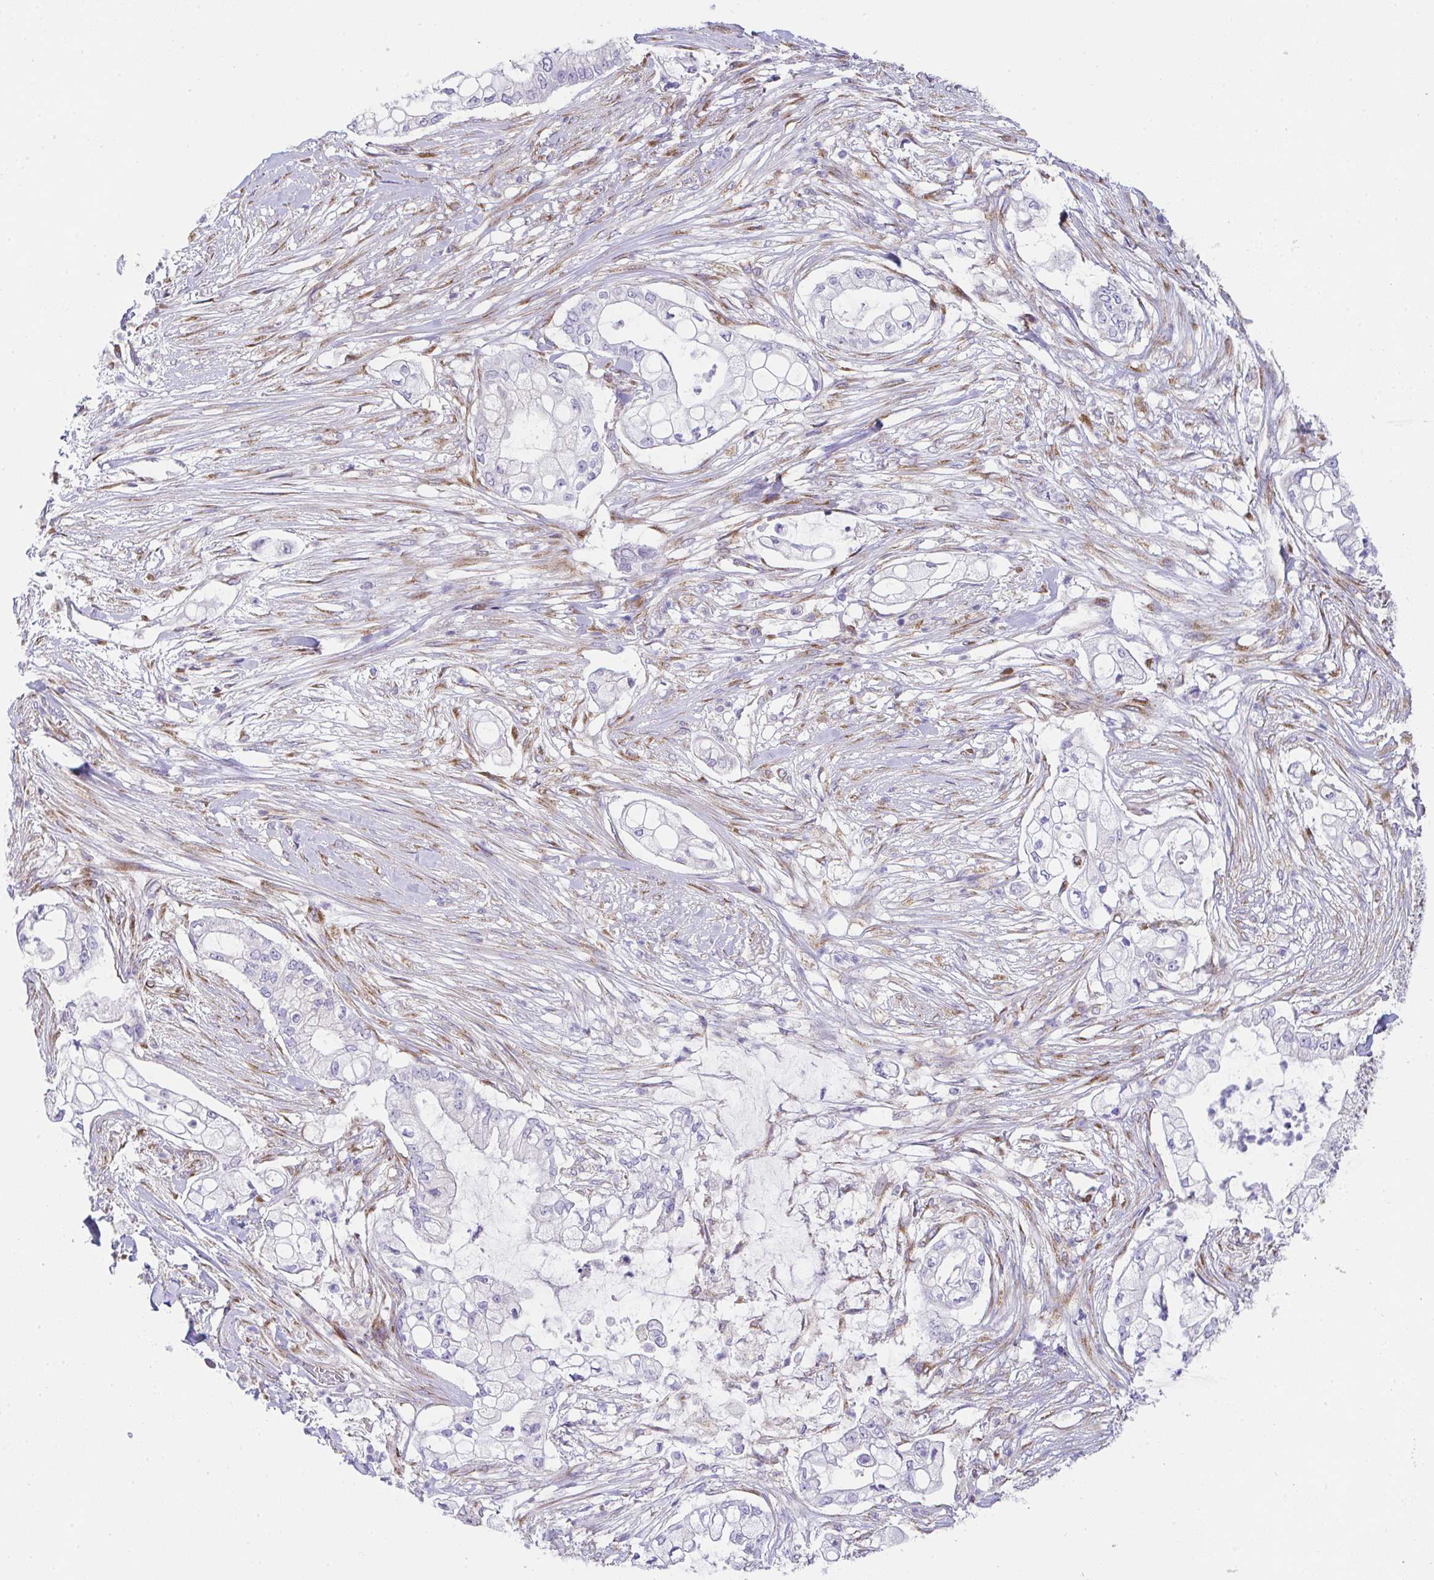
{"staining": {"intensity": "negative", "quantity": "none", "location": "none"}, "tissue": "pancreatic cancer", "cell_type": "Tumor cells", "image_type": "cancer", "snomed": [{"axis": "morphology", "description": "Adenocarcinoma, NOS"}, {"axis": "topography", "description": "Pancreas"}], "caption": "This is an IHC photomicrograph of pancreatic adenocarcinoma. There is no expression in tumor cells.", "gene": "MIA3", "patient": {"sex": "female", "age": 69}}